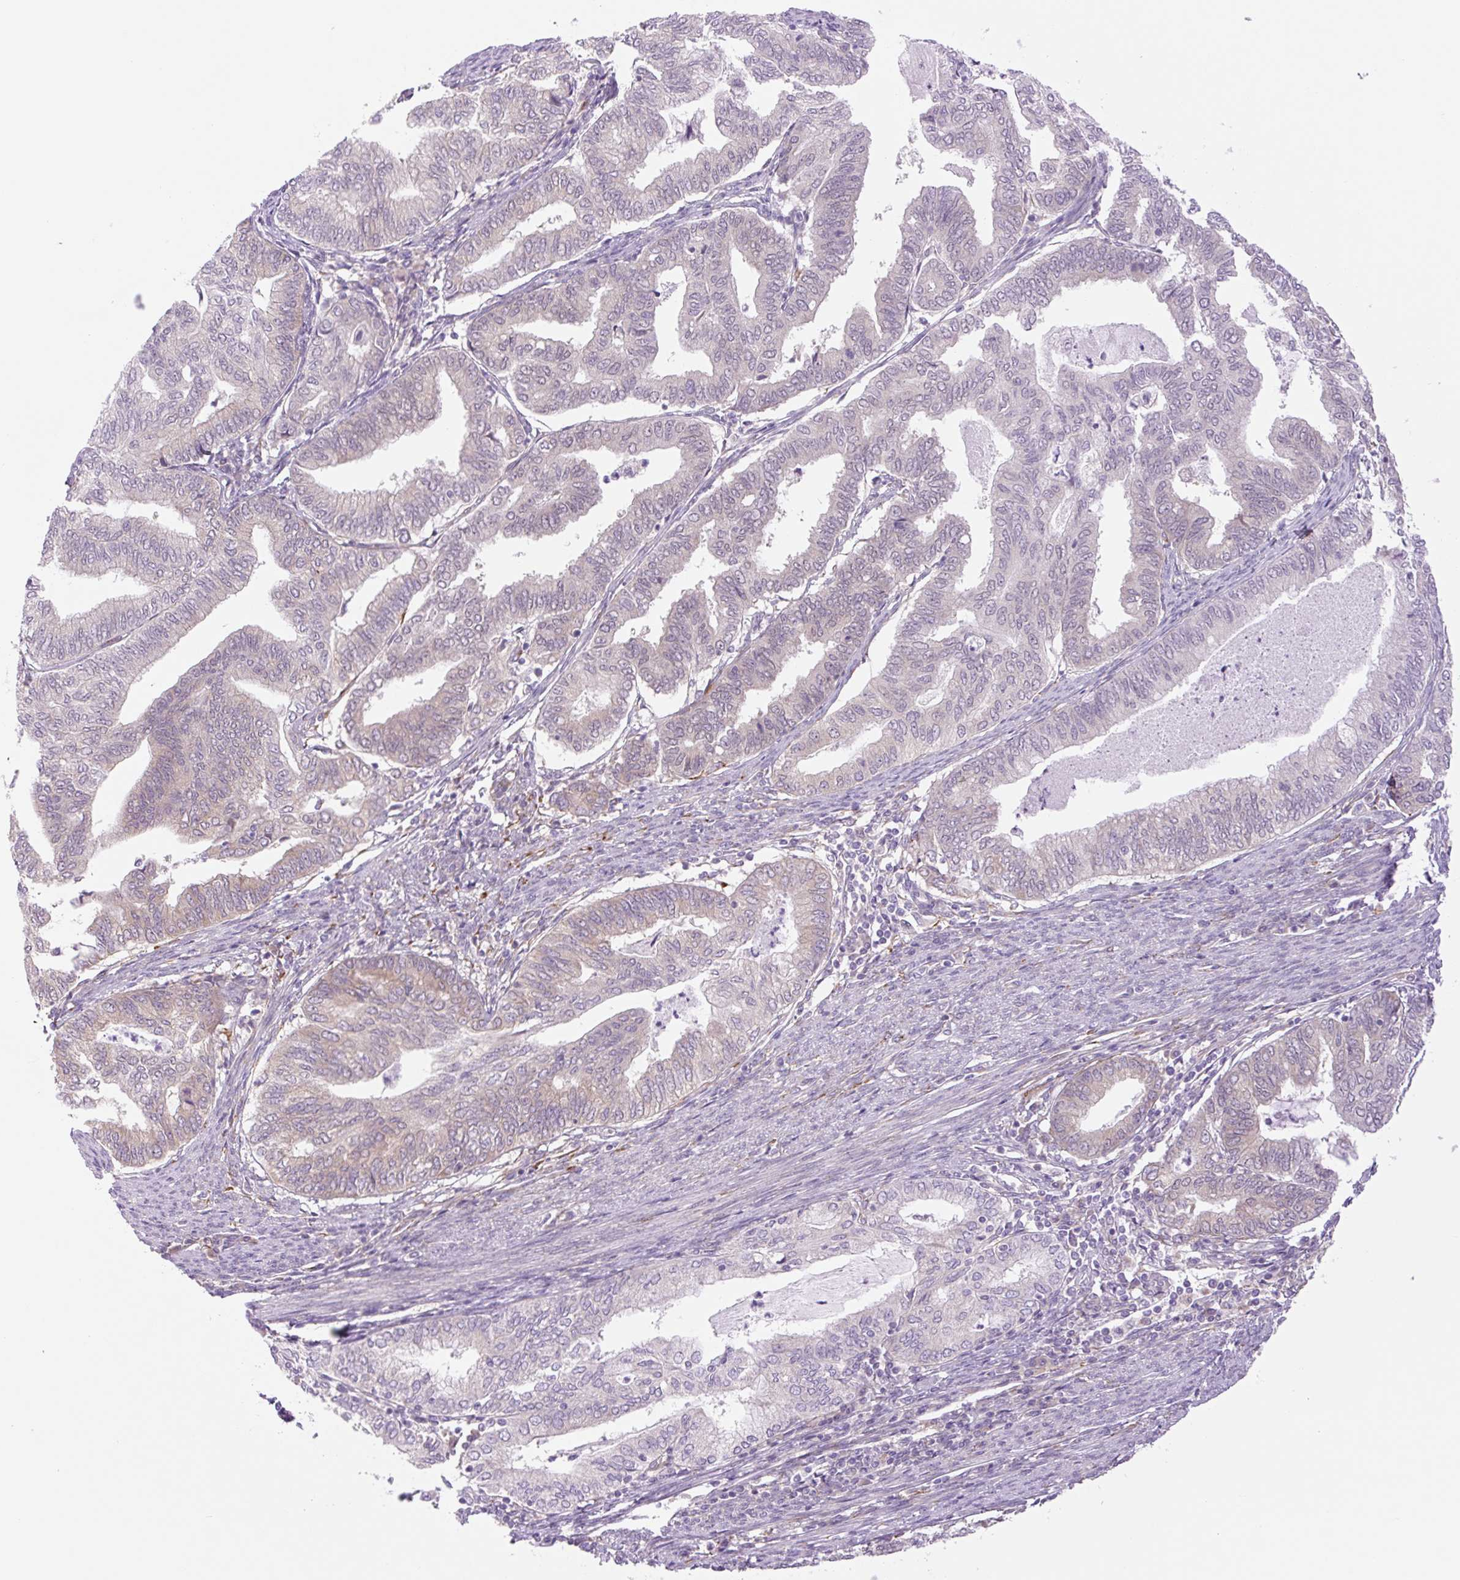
{"staining": {"intensity": "negative", "quantity": "none", "location": "none"}, "tissue": "endometrial cancer", "cell_type": "Tumor cells", "image_type": "cancer", "snomed": [{"axis": "morphology", "description": "Adenocarcinoma, NOS"}, {"axis": "topography", "description": "Endometrium"}], "caption": "Tumor cells show no significant positivity in endometrial cancer (adenocarcinoma). (Brightfield microscopy of DAB (3,3'-diaminobenzidine) immunohistochemistry (IHC) at high magnification).", "gene": "COL5A1", "patient": {"sex": "female", "age": 79}}